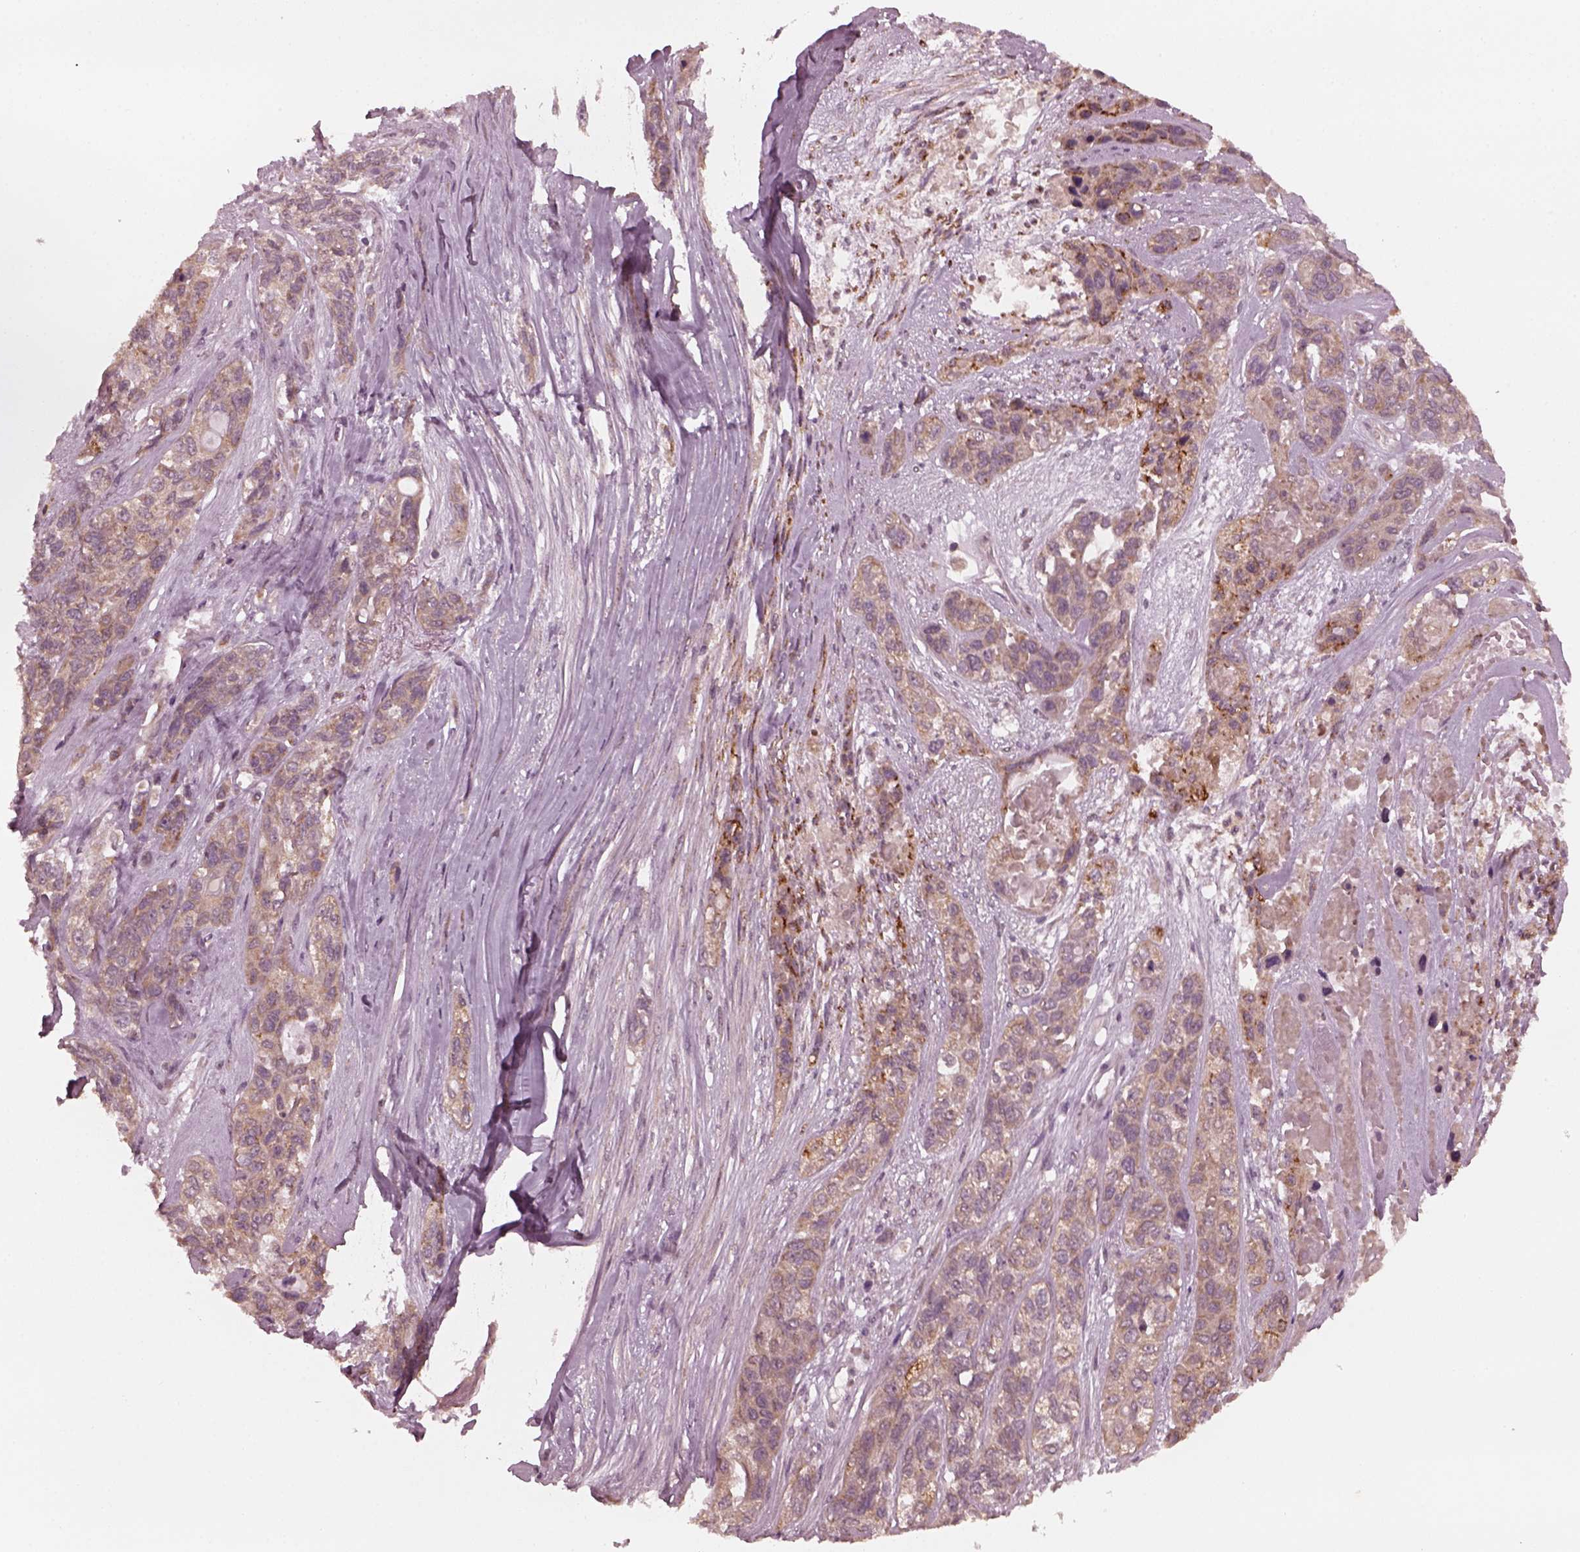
{"staining": {"intensity": "weak", "quantity": "<25%", "location": "cytoplasmic/membranous"}, "tissue": "lung cancer", "cell_type": "Tumor cells", "image_type": "cancer", "snomed": [{"axis": "morphology", "description": "Squamous cell carcinoma, NOS"}, {"axis": "topography", "description": "Lung"}], "caption": "Tumor cells are negative for brown protein staining in squamous cell carcinoma (lung).", "gene": "FAF2", "patient": {"sex": "female", "age": 70}}